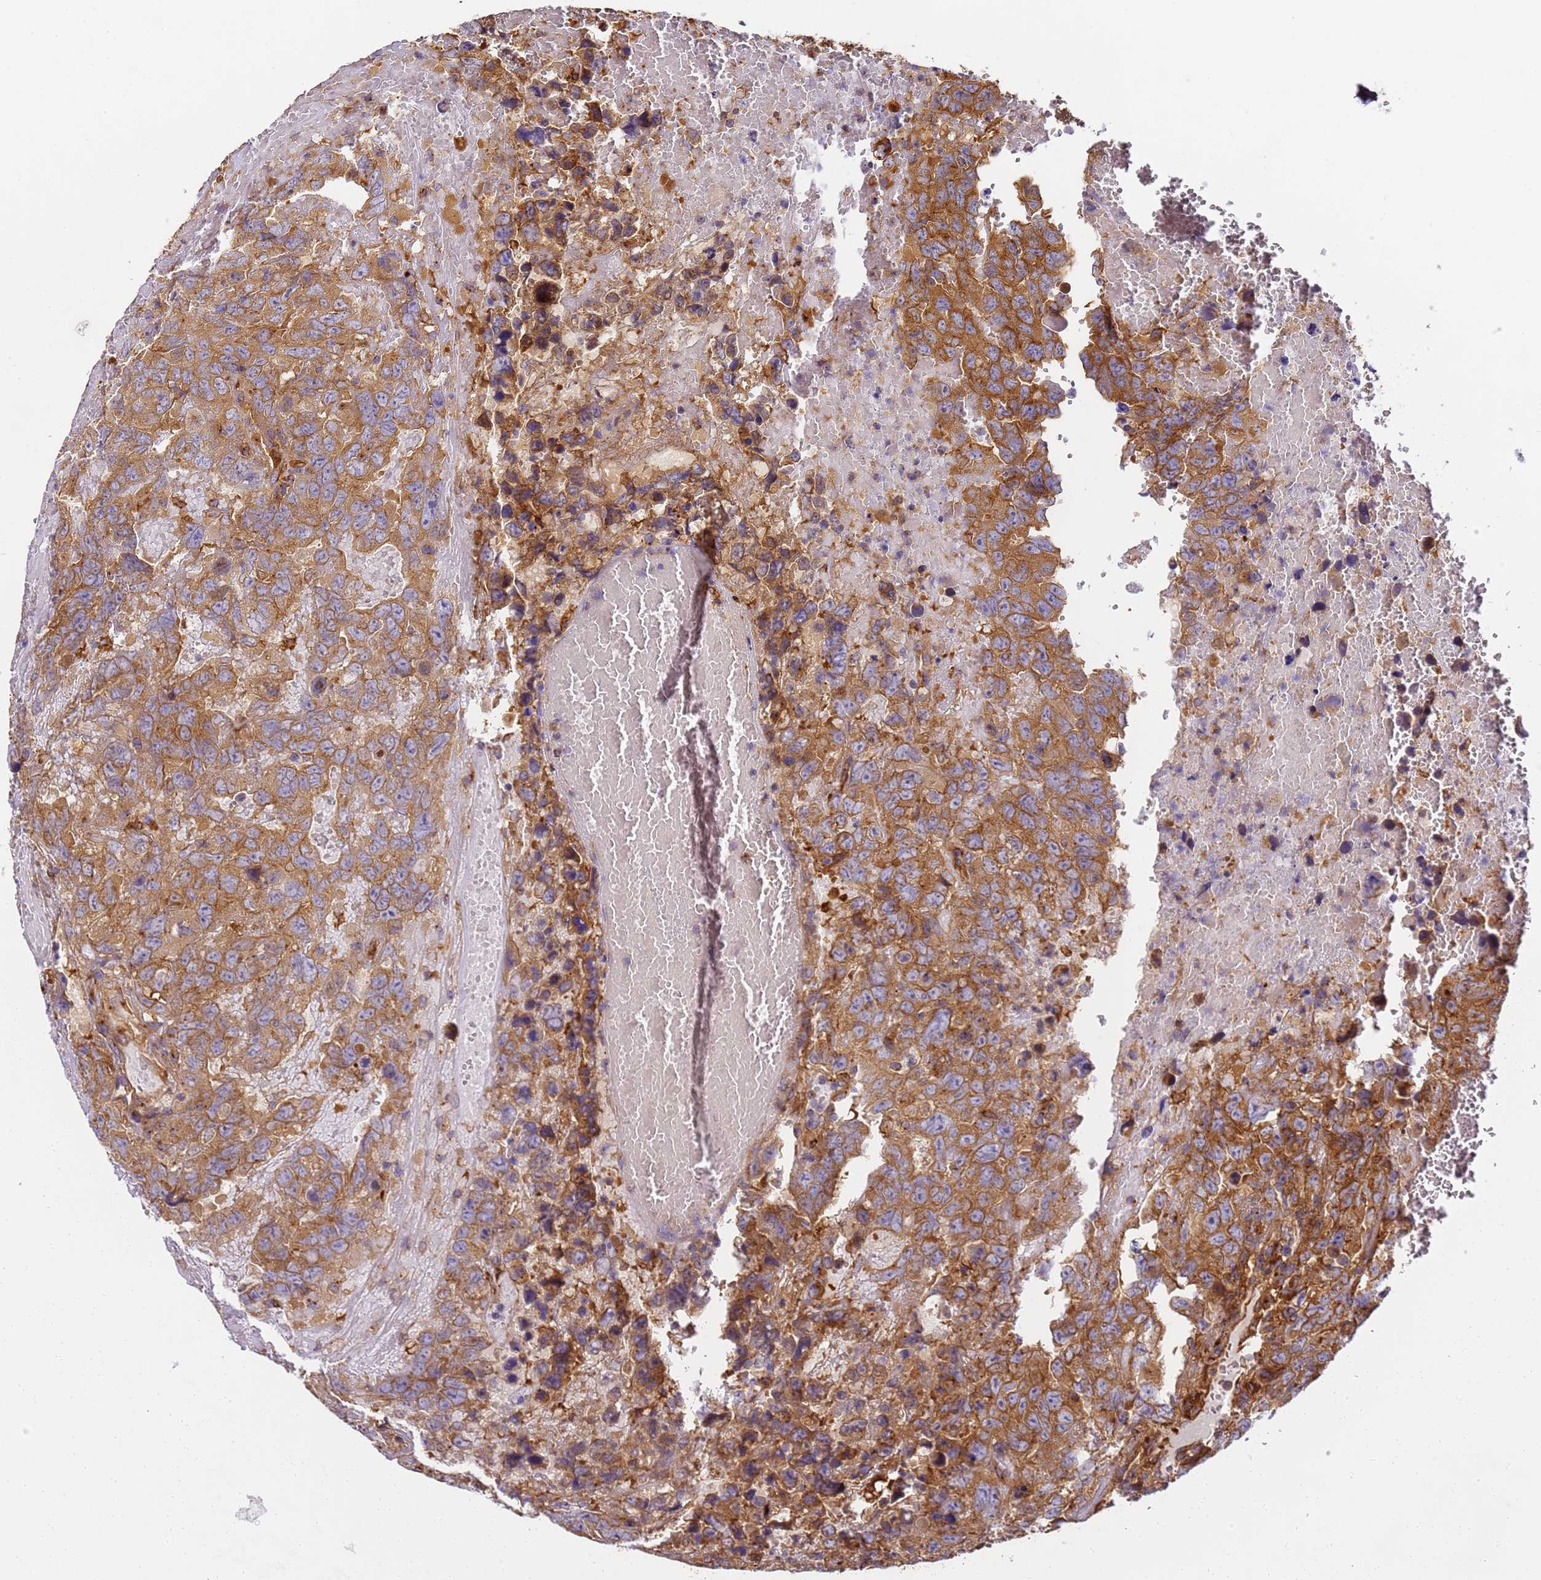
{"staining": {"intensity": "strong", "quantity": ">75%", "location": "cytoplasmic/membranous"}, "tissue": "testis cancer", "cell_type": "Tumor cells", "image_type": "cancer", "snomed": [{"axis": "morphology", "description": "Carcinoma, Embryonal, NOS"}, {"axis": "topography", "description": "Testis"}], "caption": "This is a micrograph of IHC staining of testis cancer (embryonal carcinoma), which shows strong staining in the cytoplasmic/membranous of tumor cells.", "gene": "DYNC1I2", "patient": {"sex": "male", "age": 45}}